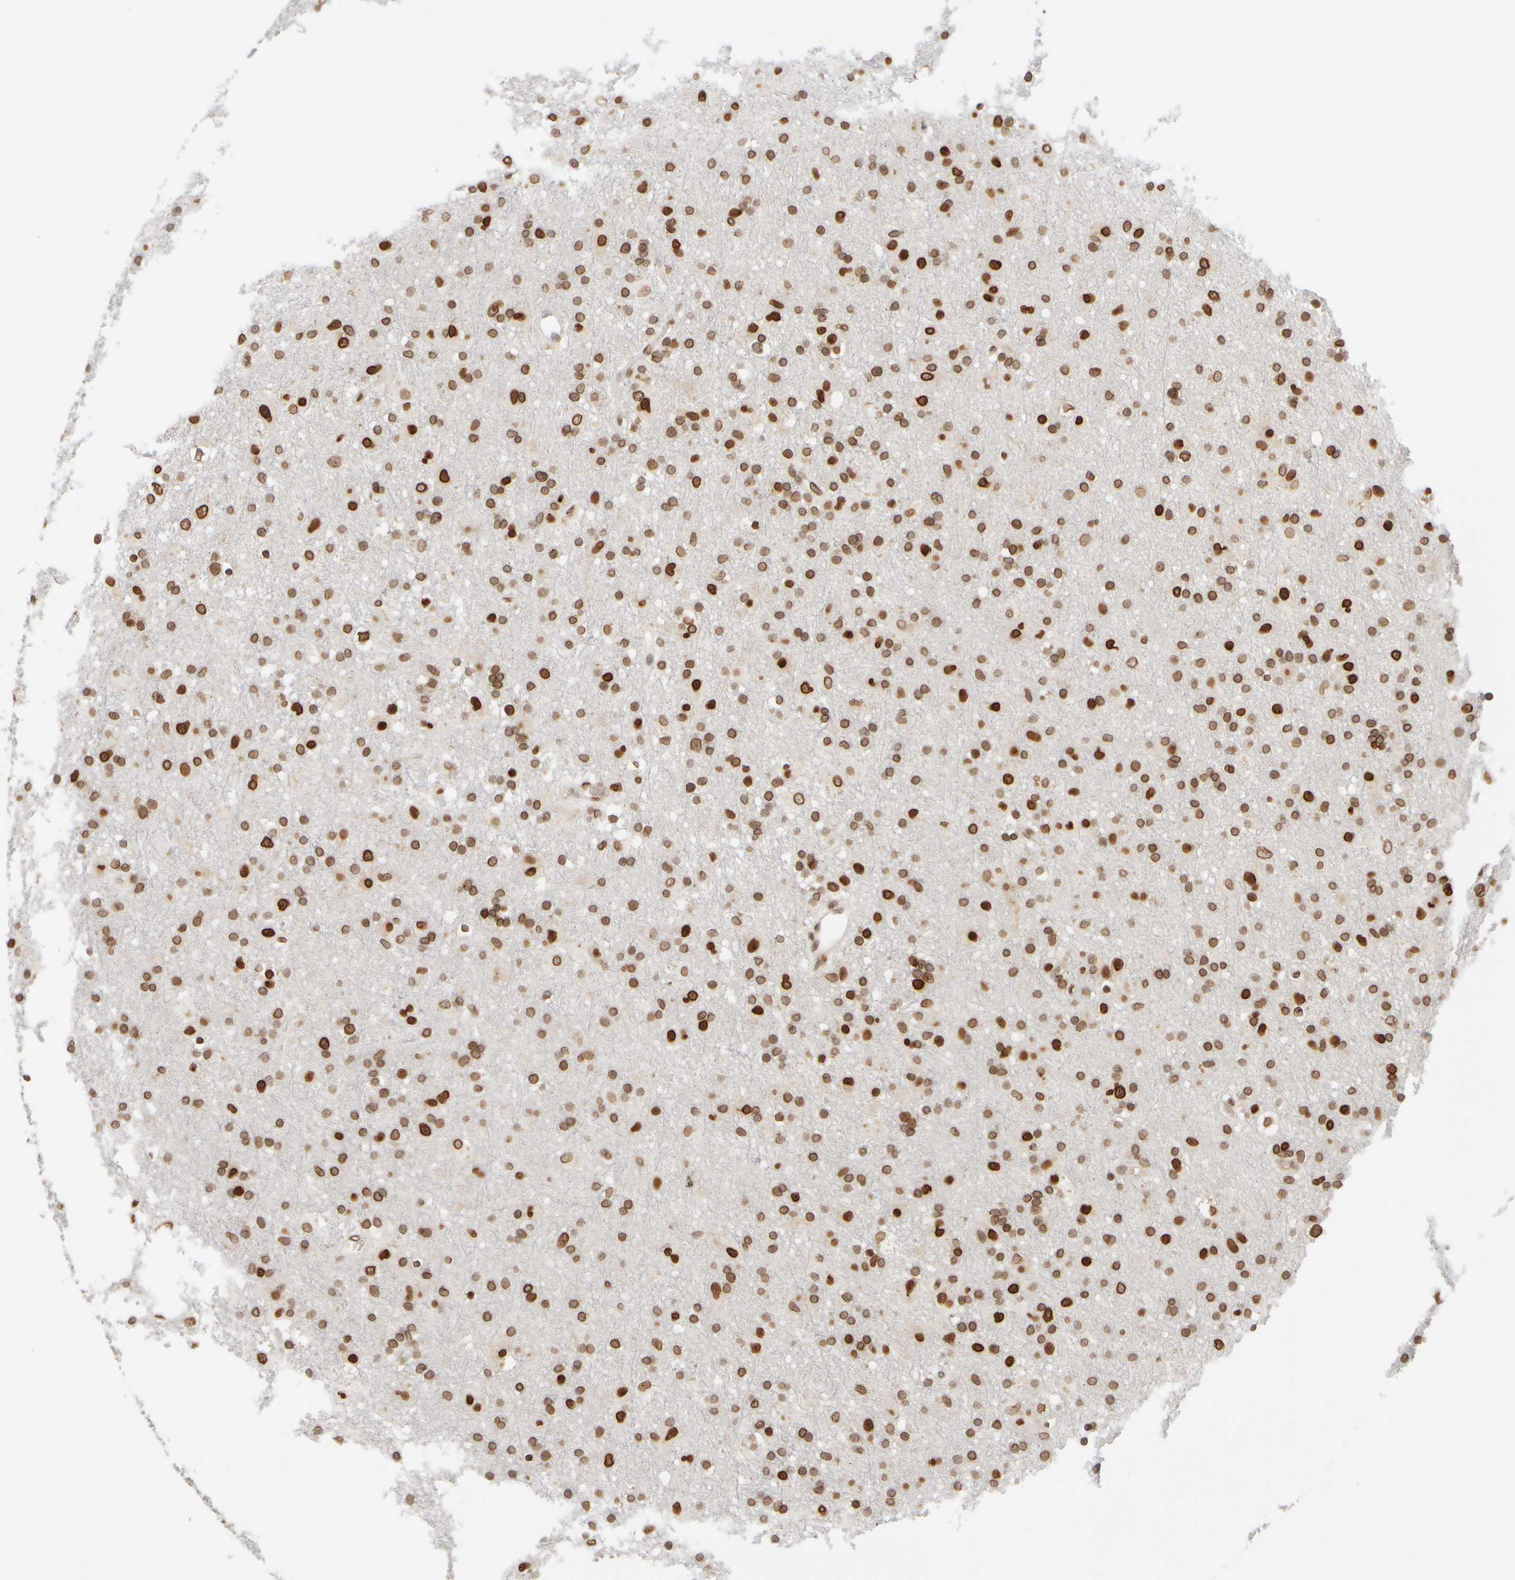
{"staining": {"intensity": "strong", "quantity": ">75%", "location": "cytoplasmic/membranous,nuclear"}, "tissue": "glioma", "cell_type": "Tumor cells", "image_type": "cancer", "snomed": [{"axis": "morphology", "description": "Glioma, malignant, Low grade"}, {"axis": "topography", "description": "Brain"}], "caption": "Protein expression analysis of glioma displays strong cytoplasmic/membranous and nuclear staining in about >75% of tumor cells.", "gene": "ZC3HC1", "patient": {"sex": "male", "age": 65}}